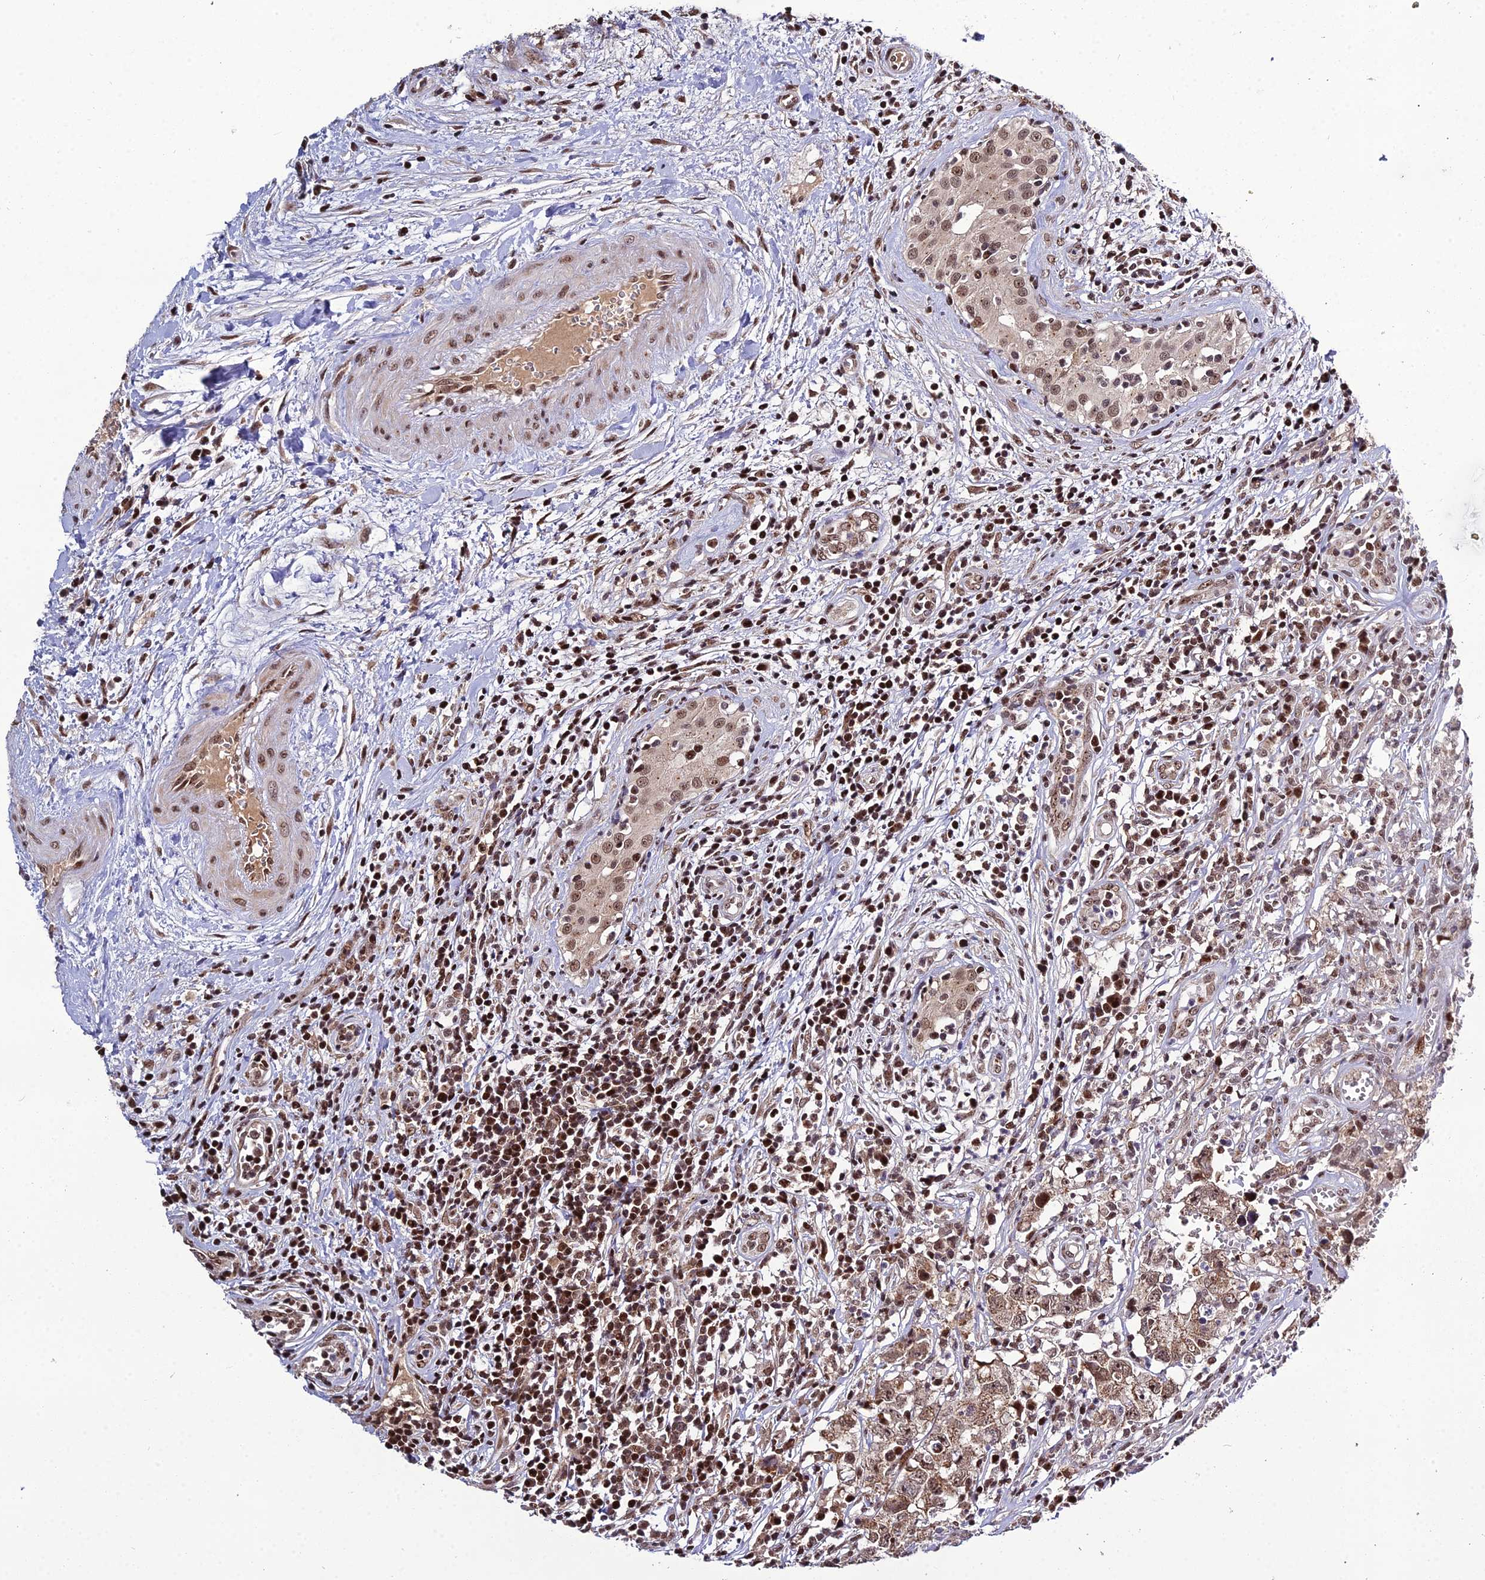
{"staining": {"intensity": "moderate", "quantity": ">75%", "location": "nuclear"}, "tissue": "testis cancer", "cell_type": "Tumor cells", "image_type": "cancer", "snomed": [{"axis": "morphology", "description": "Seminoma, NOS"}, {"axis": "morphology", "description": "Carcinoma, Embryonal, NOS"}, {"axis": "topography", "description": "Testis"}], "caption": "Testis embryonal carcinoma tissue reveals moderate nuclear expression in approximately >75% of tumor cells", "gene": "ARL2", "patient": {"sex": "male", "age": 29}}